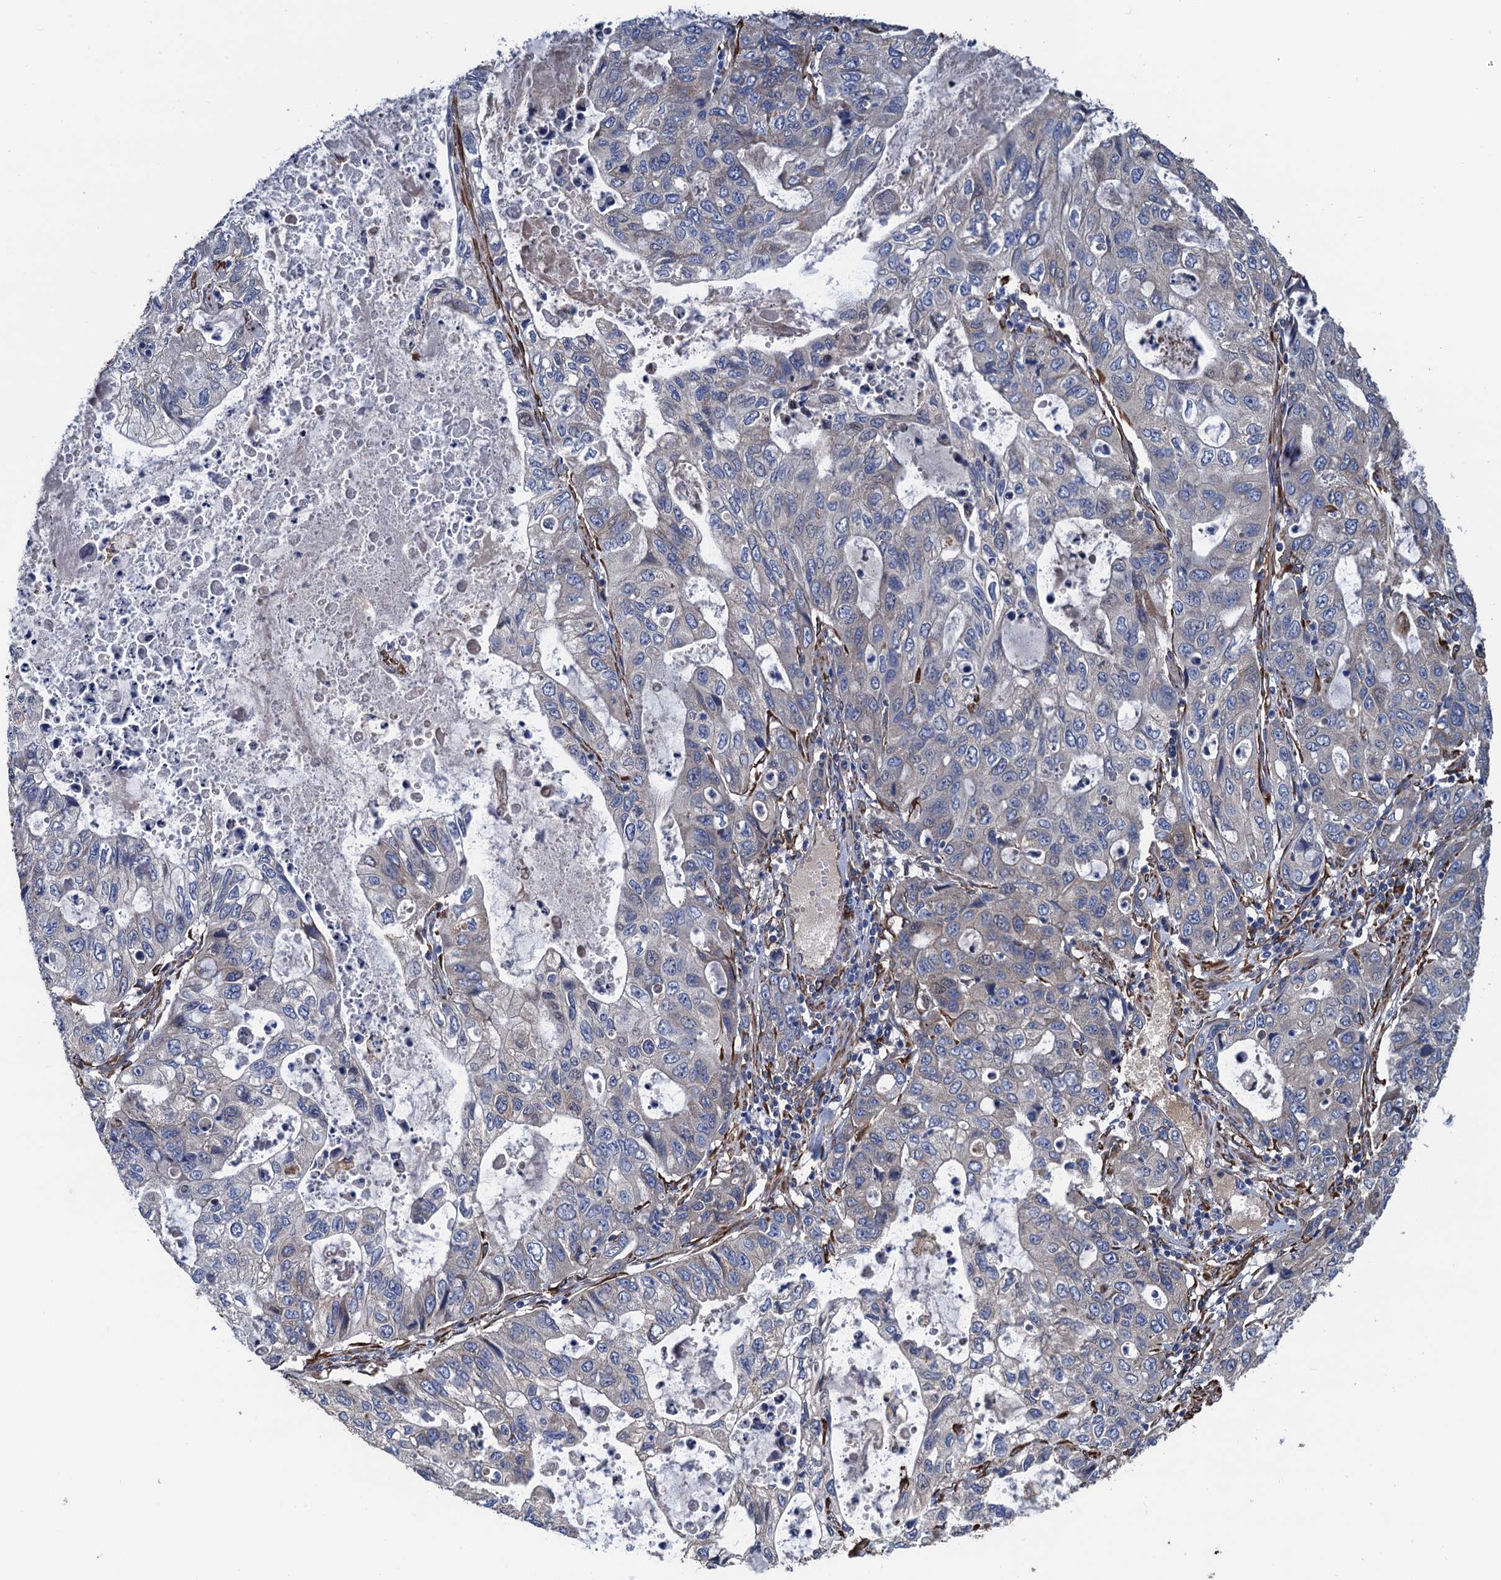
{"staining": {"intensity": "negative", "quantity": "none", "location": "none"}, "tissue": "stomach cancer", "cell_type": "Tumor cells", "image_type": "cancer", "snomed": [{"axis": "morphology", "description": "Adenocarcinoma, NOS"}, {"axis": "topography", "description": "Stomach, upper"}], "caption": "A micrograph of human stomach adenocarcinoma is negative for staining in tumor cells. The staining is performed using DAB (3,3'-diaminobenzidine) brown chromogen with nuclei counter-stained in using hematoxylin.", "gene": "CNNM1", "patient": {"sex": "female", "age": 52}}